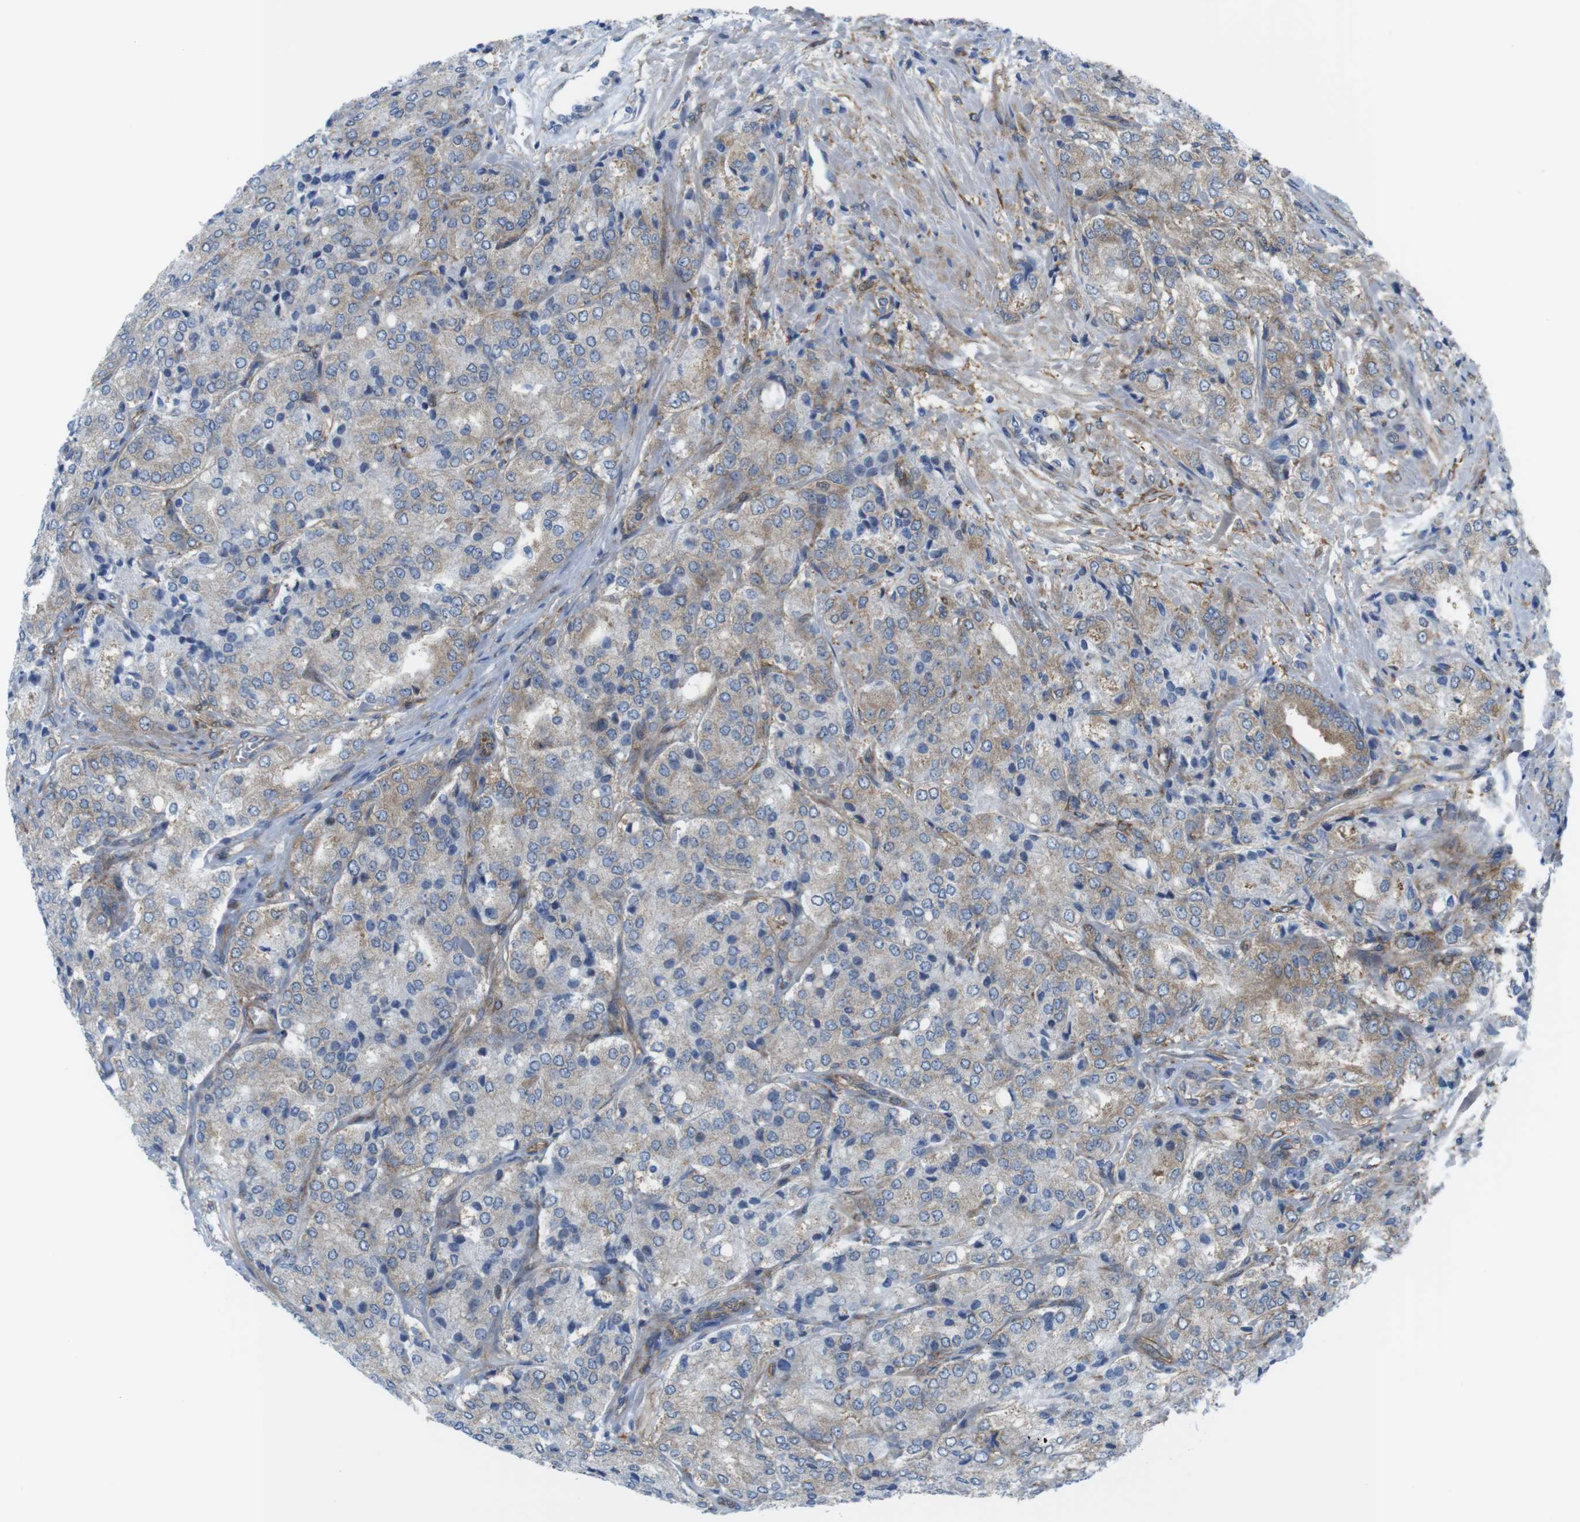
{"staining": {"intensity": "weak", "quantity": ">75%", "location": "cytoplasmic/membranous"}, "tissue": "prostate cancer", "cell_type": "Tumor cells", "image_type": "cancer", "snomed": [{"axis": "morphology", "description": "Adenocarcinoma, High grade"}, {"axis": "topography", "description": "Prostate"}], "caption": "Adenocarcinoma (high-grade) (prostate) stained with a brown dye shows weak cytoplasmic/membranous positive staining in approximately >75% of tumor cells.", "gene": "DIAPH2", "patient": {"sex": "male", "age": 65}}